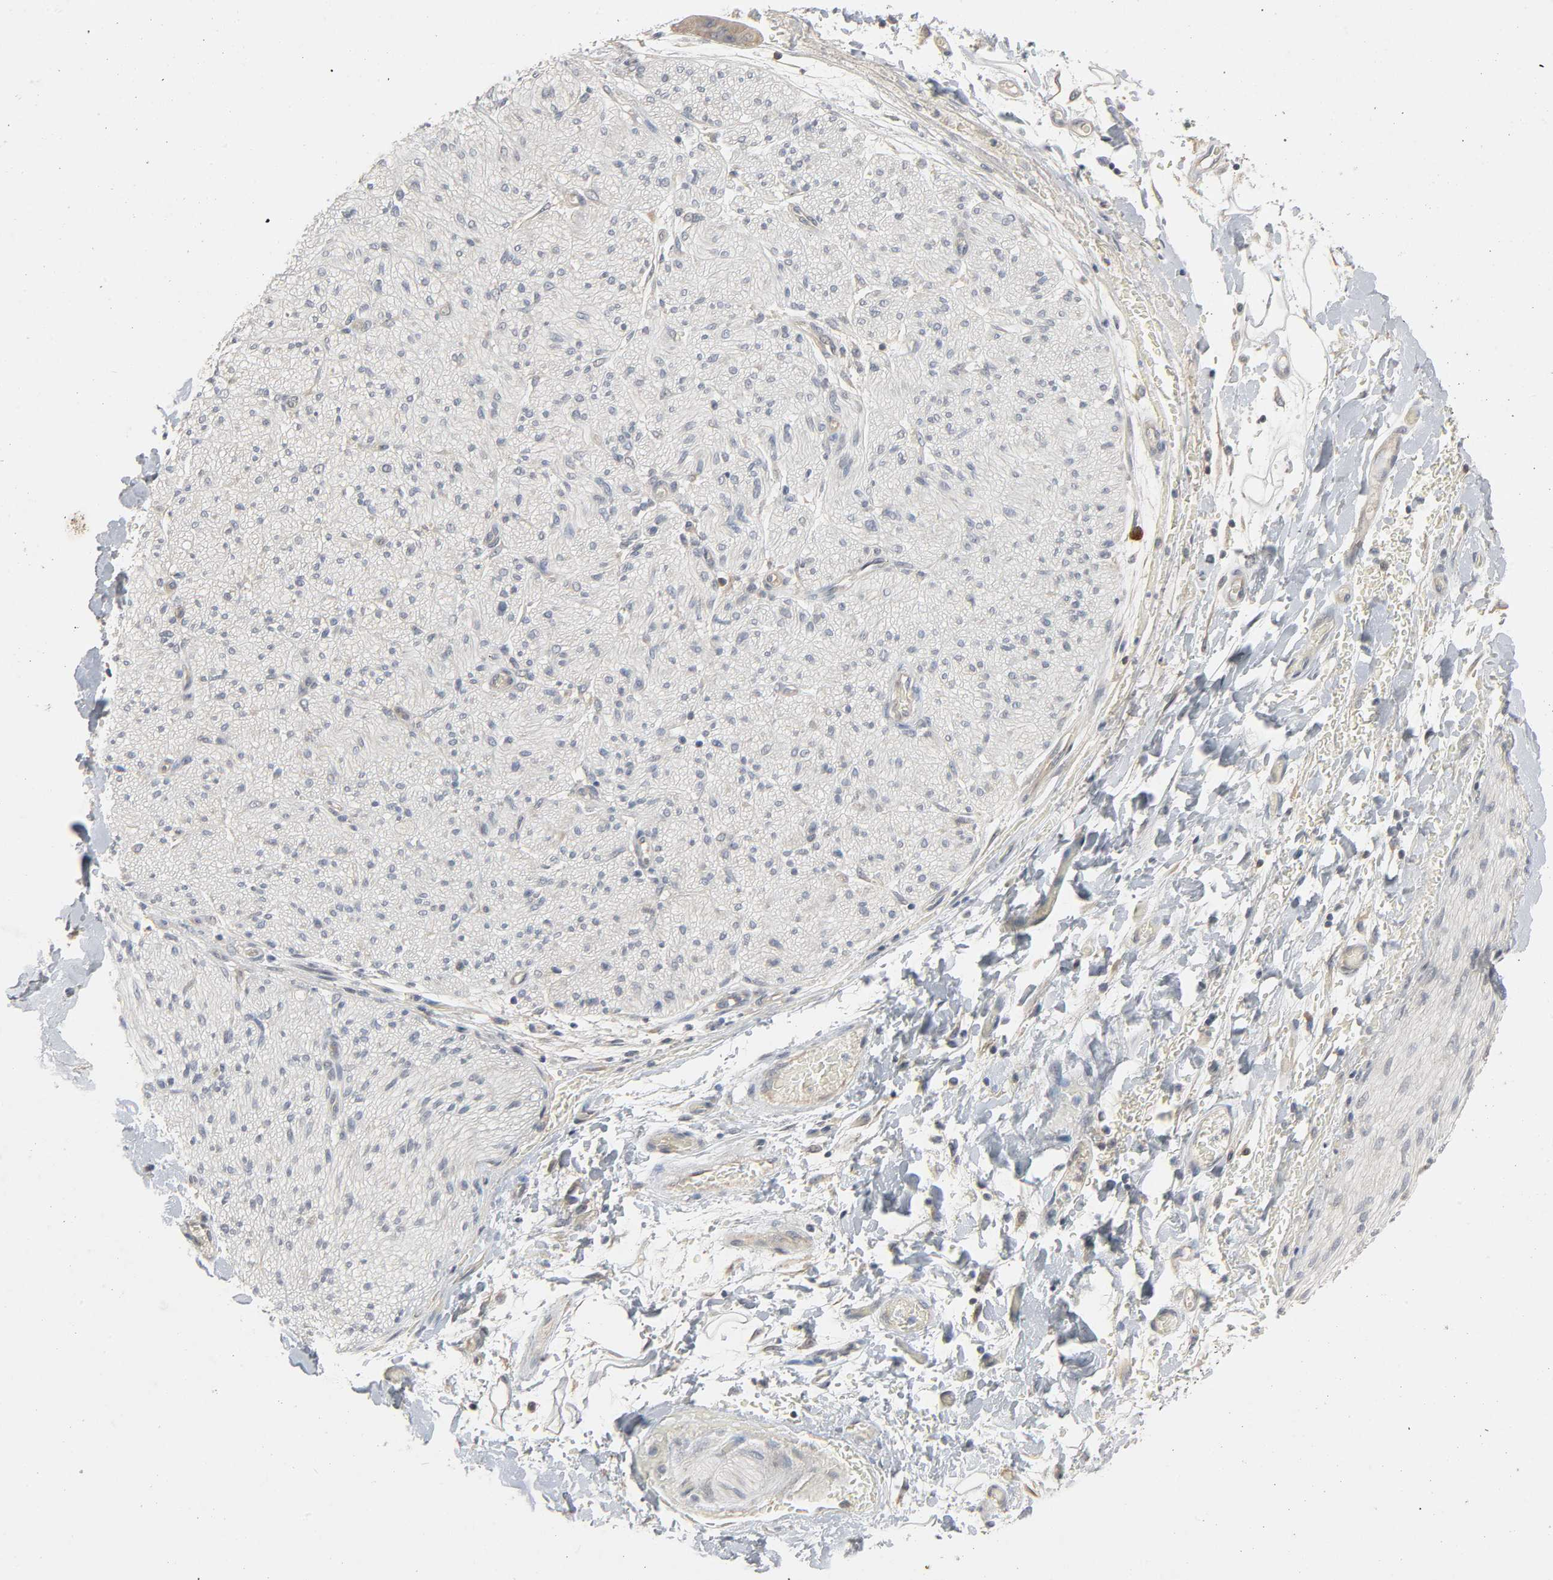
{"staining": {"intensity": "weak", "quantity": ">75%", "location": "cytoplasmic/membranous"}, "tissue": "soft tissue", "cell_type": "Chondrocytes", "image_type": "normal", "snomed": [{"axis": "morphology", "description": "Normal tissue, NOS"}, {"axis": "morphology", "description": "Cholangiocarcinoma"}, {"axis": "topography", "description": "Liver"}, {"axis": "topography", "description": "Peripheral nerve tissue"}], "caption": "High-power microscopy captured an immunohistochemistry (IHC) photomicrograph of normal soft tissue, revealing weak cytoplasmic/membranous expression in approximately >75% of chondrocytes.", "gene": "CD4", "patient": {"sex": "male", "age": 50}}